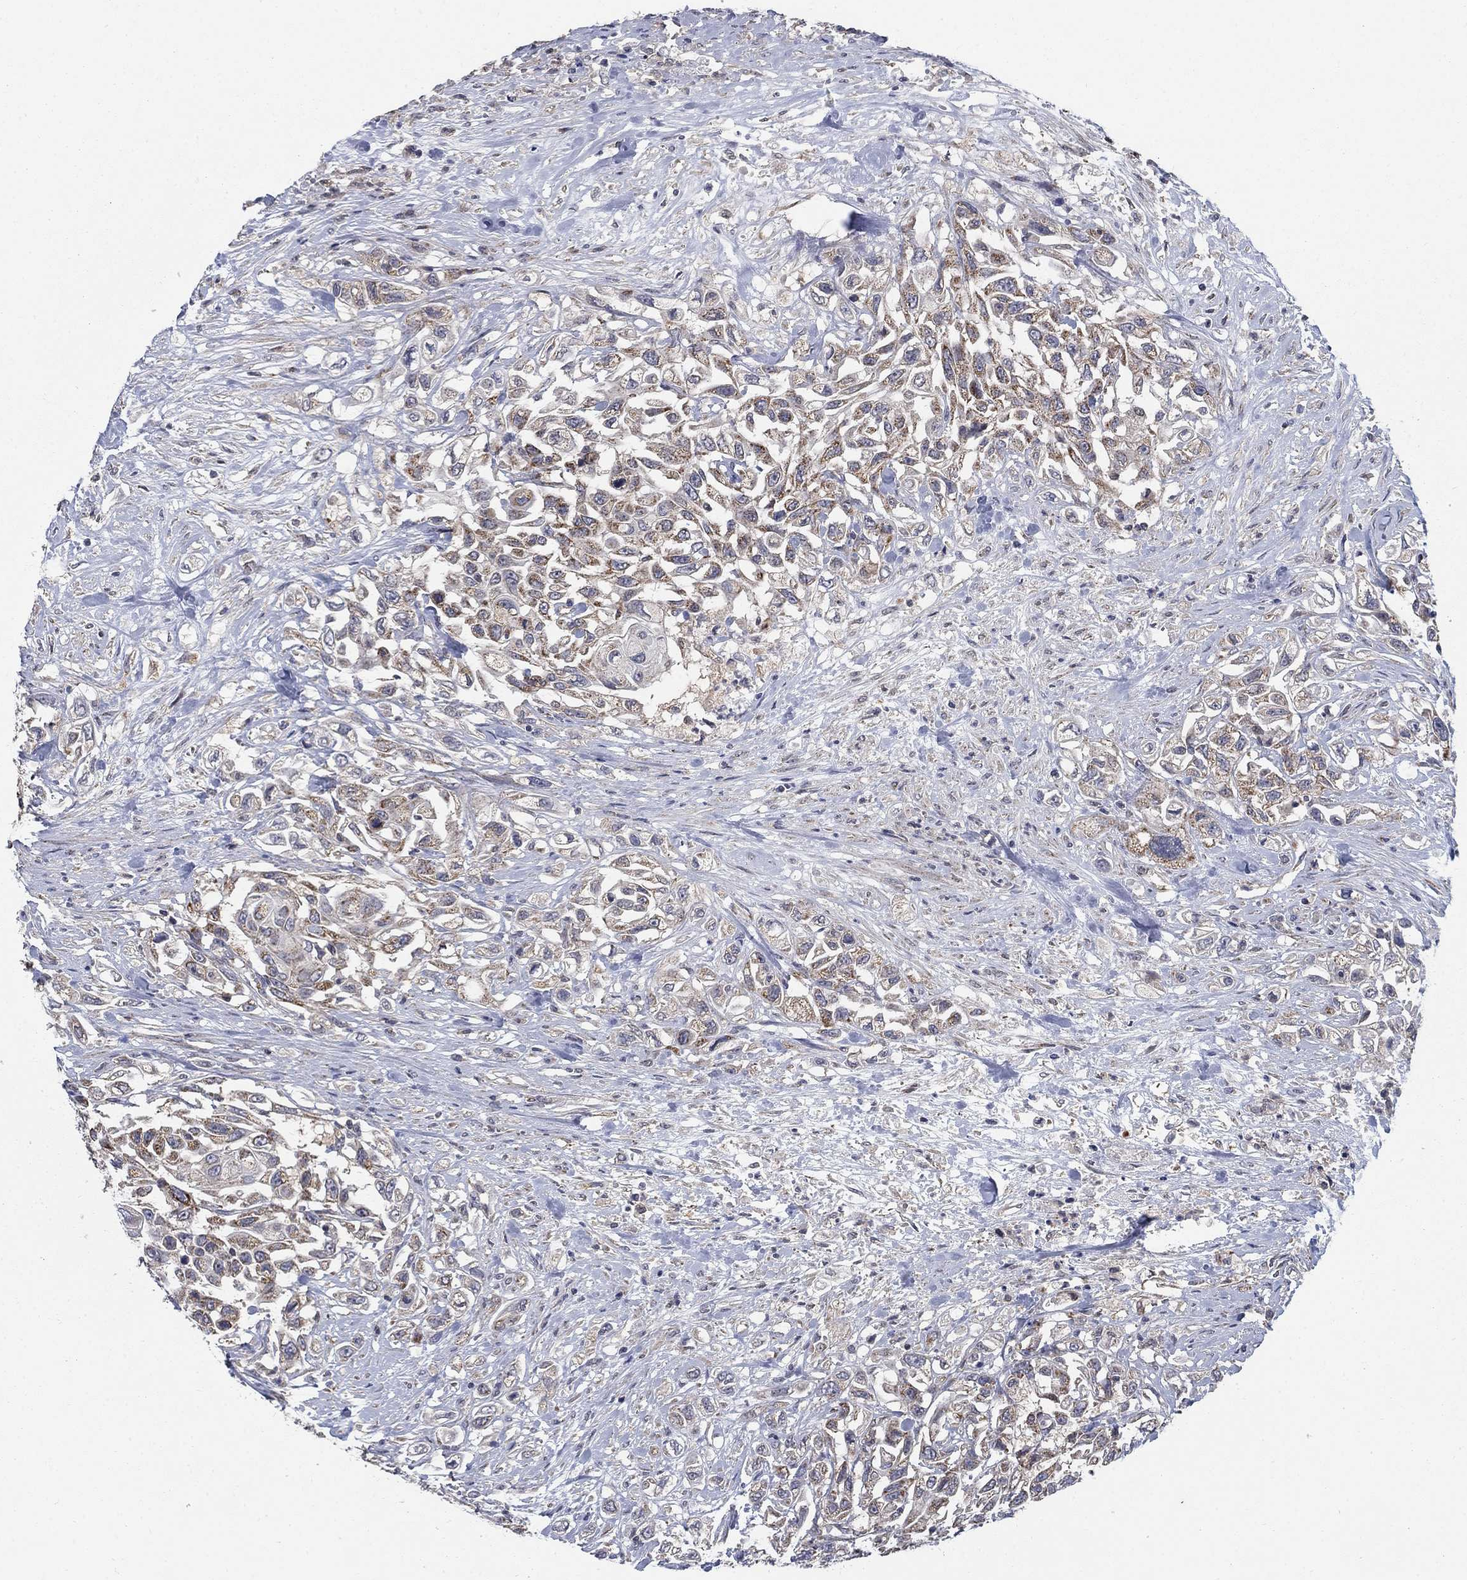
{"staining": {"intensity": "moderate", "quantity": "<25%", "location": "cytoplasmic/membranous"}, "tissue": "urothelial cancer", "cell_type": "Tumor cells", "image_type": "cancer", "snomed": [{"axis": "morphology", "description": "Urothelial carcinoma, High grade"}, {"axis": "topography", "description": "Urinary bladder"}], "caption": "Urothelial cancer was stained to show a protein in brown. There is low levels of moderate cytoplasmic/membranous expression in about <25% of tumor cells. (DAB (3,3'-diaminobenzidine) IHC, brown staining for protein, blue staining for nuclei).", "gene": "NME7", "patient": {"sex": "female", "age": 56}}